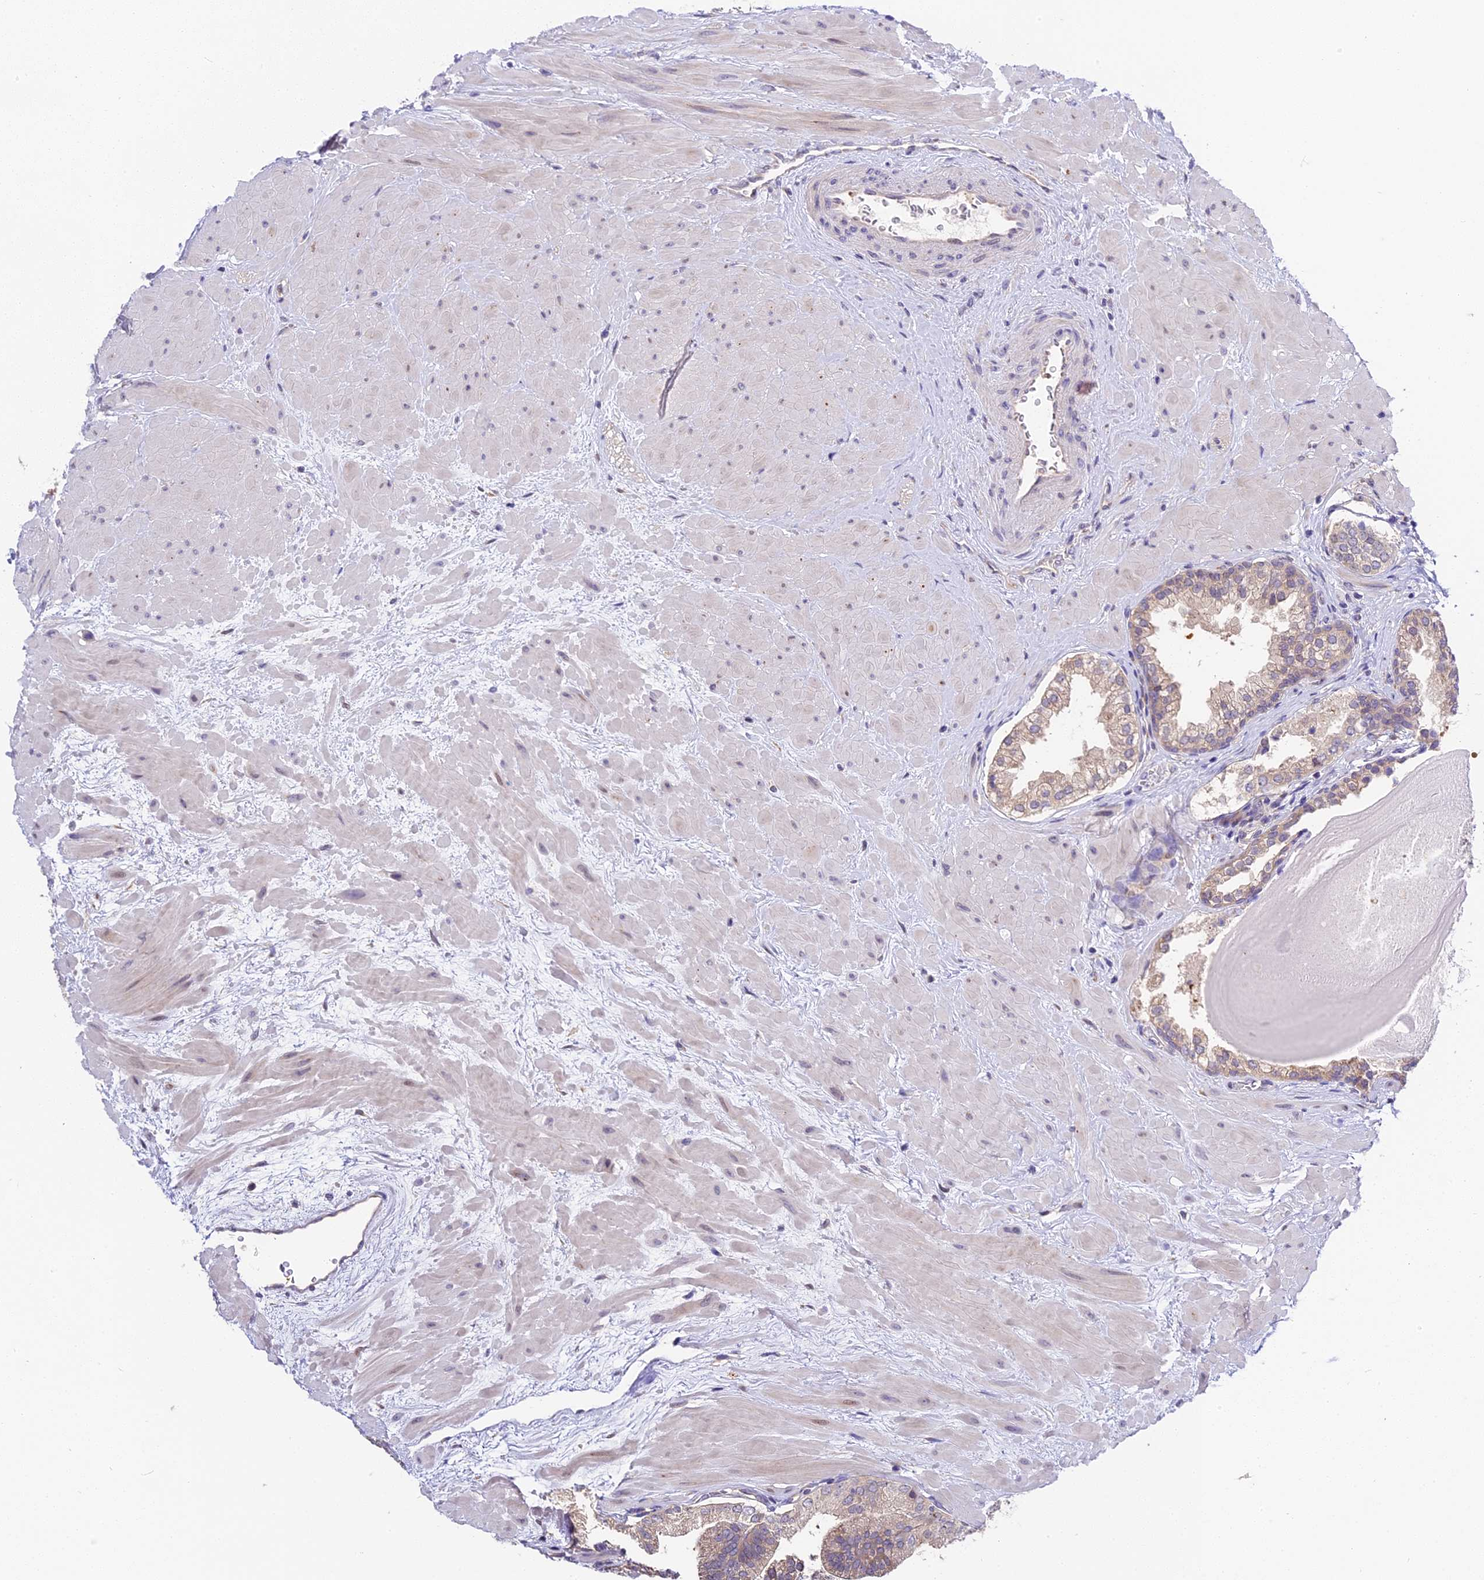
{"staining": {"intensity": "weak", "quantity": "25%-75%", "location": "cytoplasmic/membranous"}, "tissue": "prostate", "cell_type": "Glandular cells", "image_type": "normal", "snomed": [{"axis": "morphology", "description": "Normal tissue, NOS"}, {"axis": "topography", "description": "Prostate"}], "caption": "Immunohistochemical staining of normal human prostate shows low levels of weak cytoplasmic/membranous expression in about 25%-75% of glandular cells.", "gene": "BSCL2", "patient": {"sex": "male", "age": 48}}